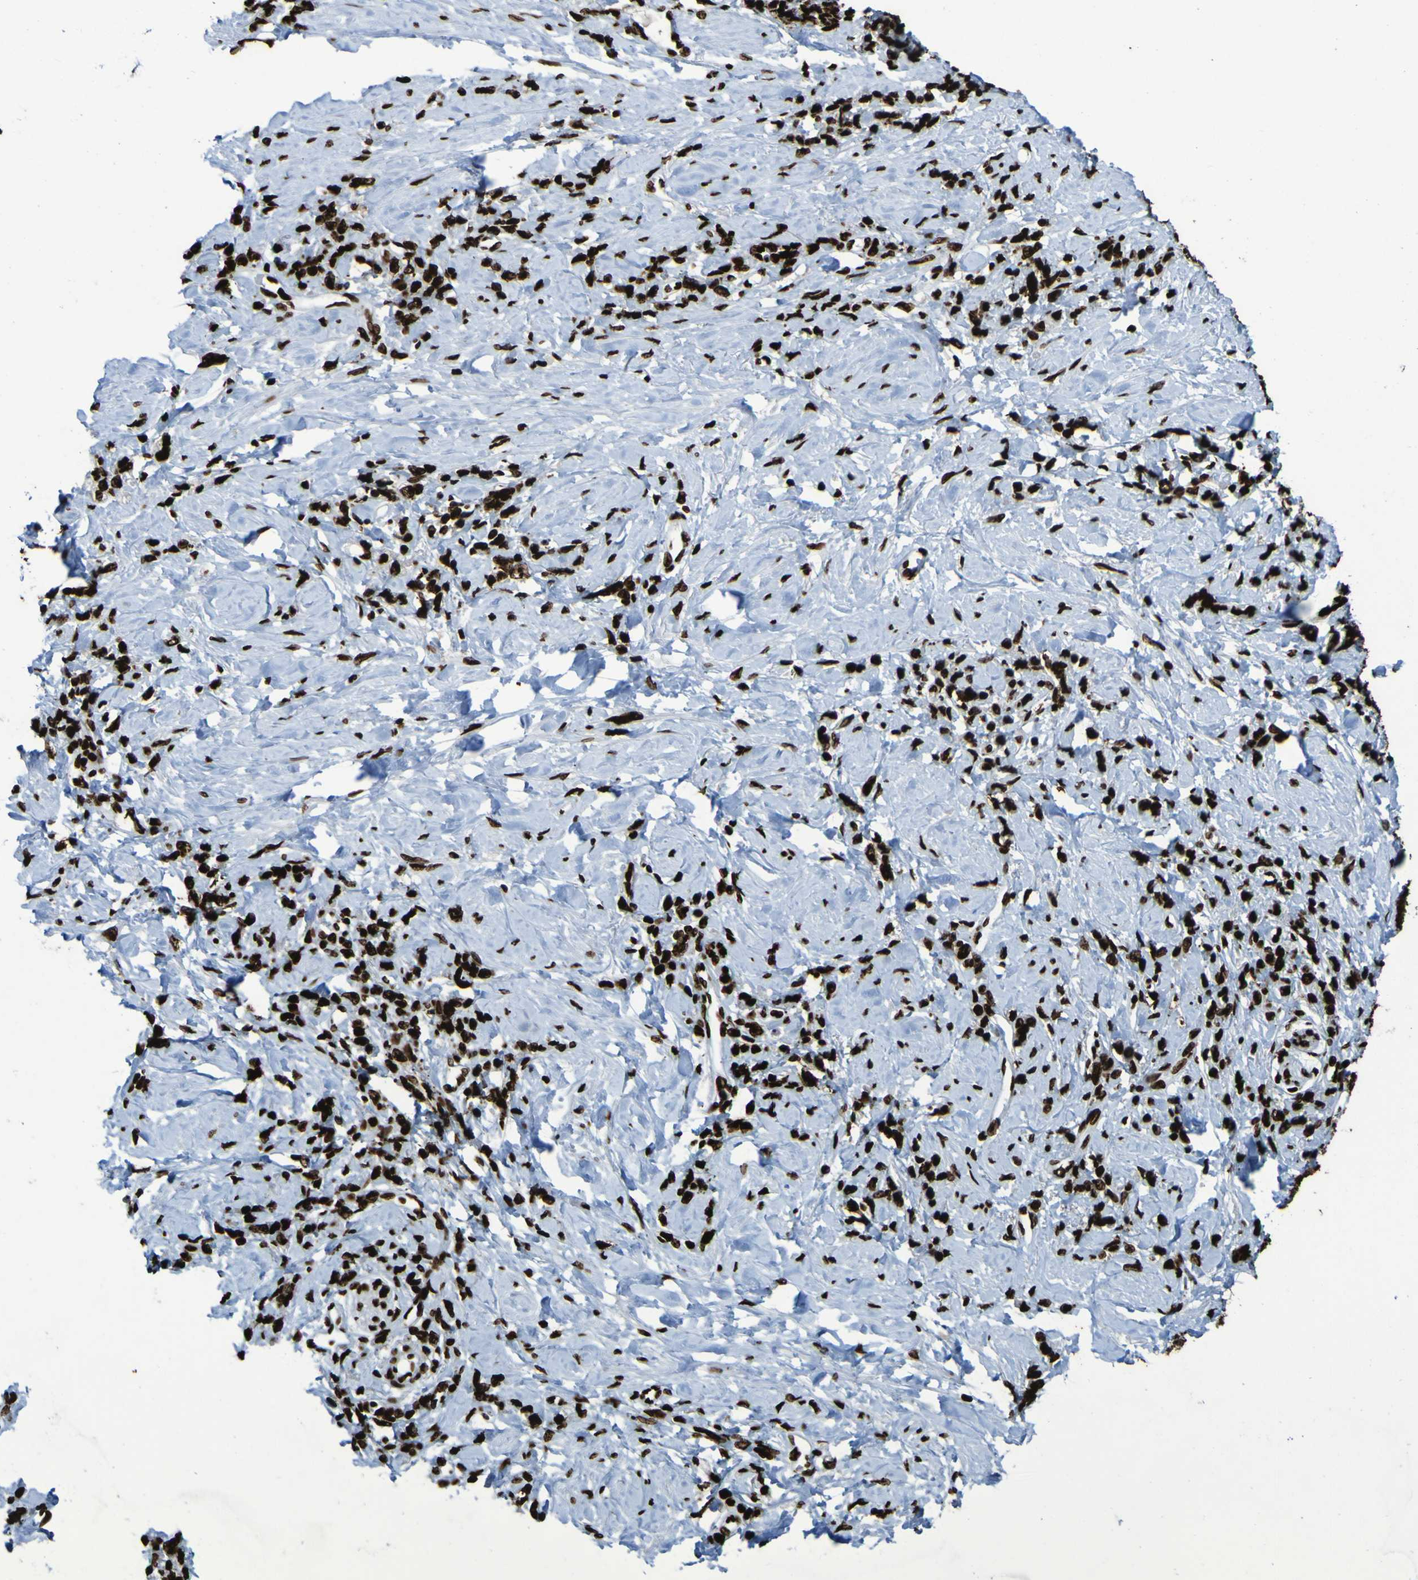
{"staining": {"intensity": "strong", "quantity": ">75%", "location": "nuclear"}, "tissue": "stomach cancer", "cell_type": "Tumor cells", "image_type": "cancer", "snomed": [{"axis": "morphology", "description": "Adenocarcinoma, NOS"}, {"axis": "topography", "description": "Stomach"}], "caption": "Immunohistochemical staining of human stomach cancer demonstrates high levels of strong nuclear staining in about >75% of tumor cells.", "gene": "NPM1", "patient": {"sex": "male", "age": 82}}